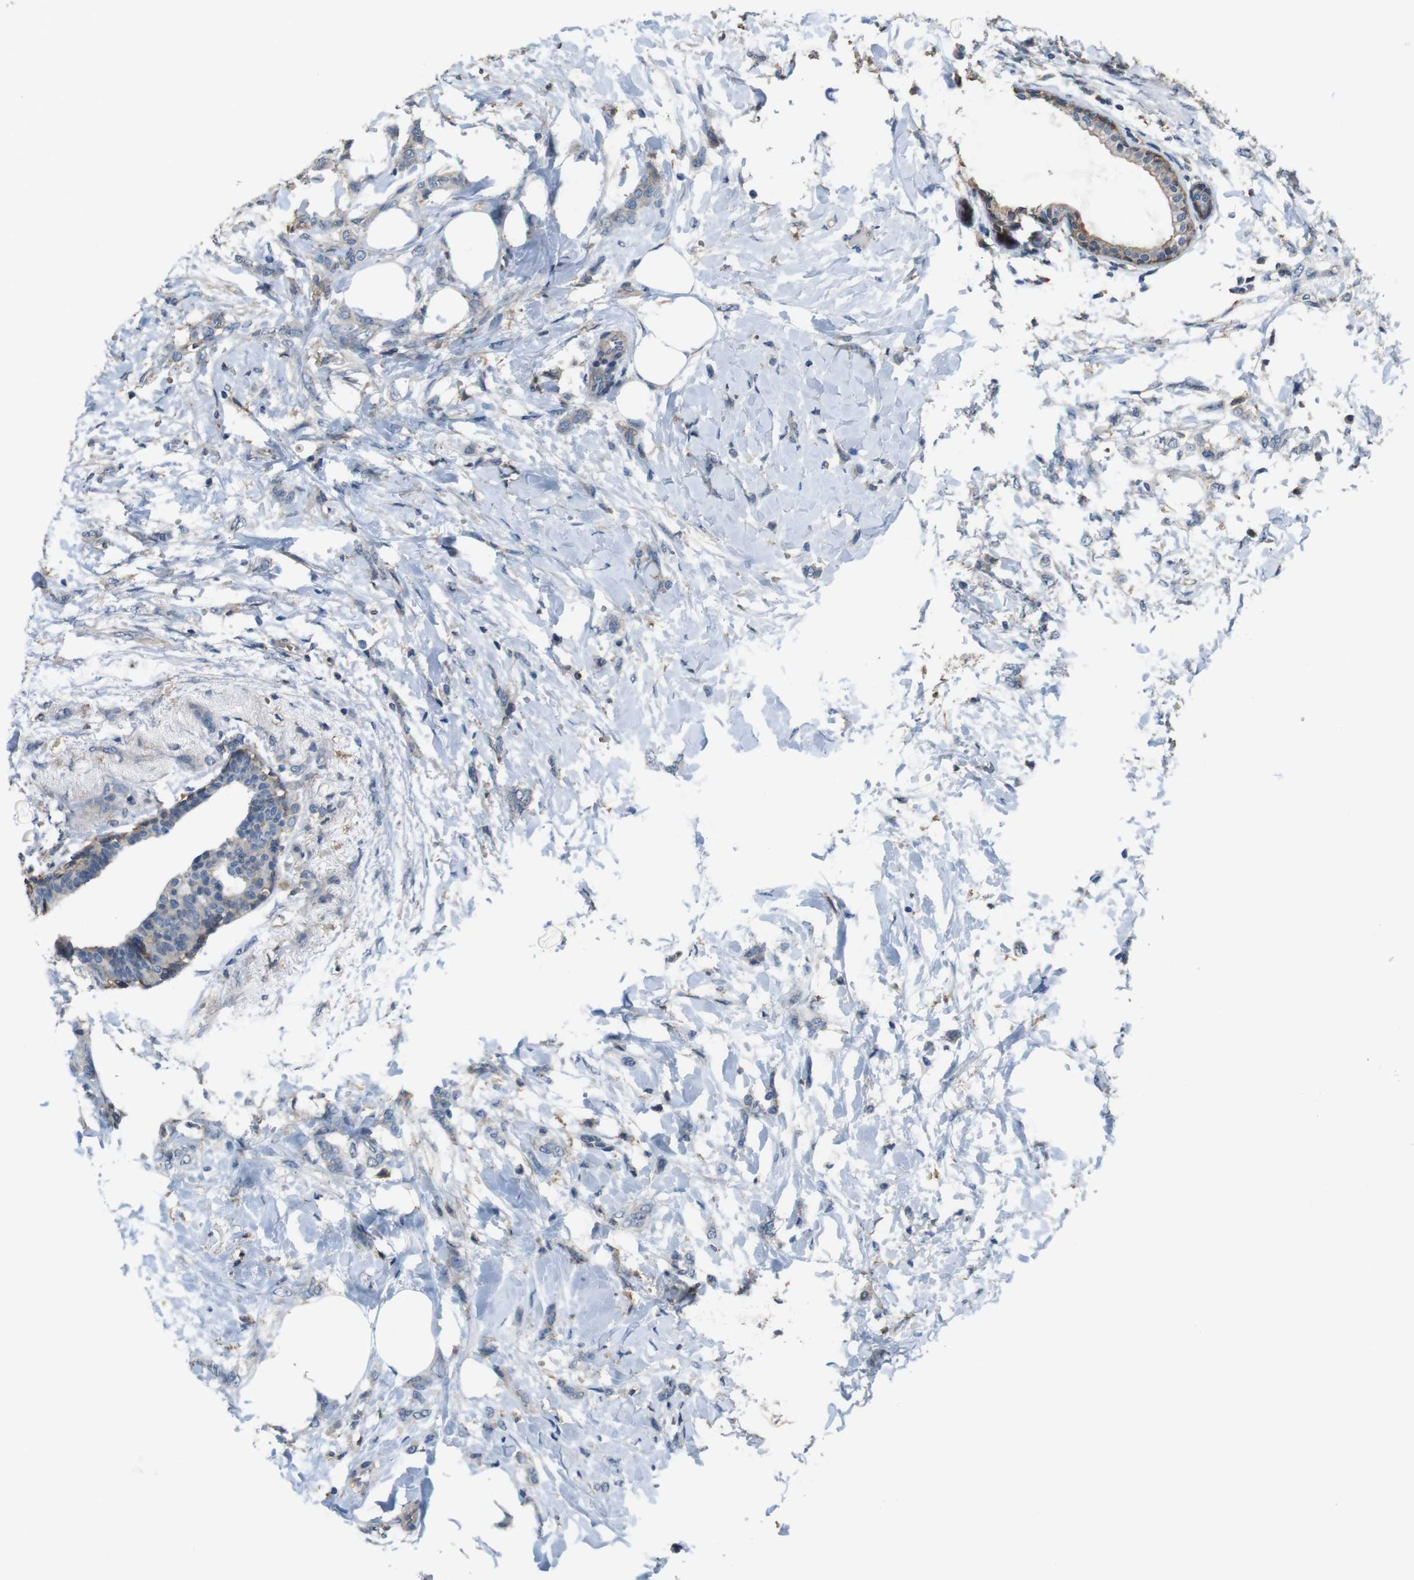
{"staining": {"intensity": "negative", "quantity": "none", "location": "none"}, "tissue": "breast cancer", "cell_type": "Tumor cells", "image_type": "cancer", "snomed": [{"axis": "morphology", "description": "Lobular carcinoma, in situ"}, {"axis": "morphology", "description": "Lobular carcinoma"}, {"axis": "topography", "description": "Breast"}], "caption": "Immunohistochemistry photomicrograph of lobular carcinoma (breast) stained for a protein (brown), which demonstrates no positivity in tumor cells. Nuclei are stained in blue.", "gene": "ATP2B1", "patient": {"sex": "female", "age": 41}}